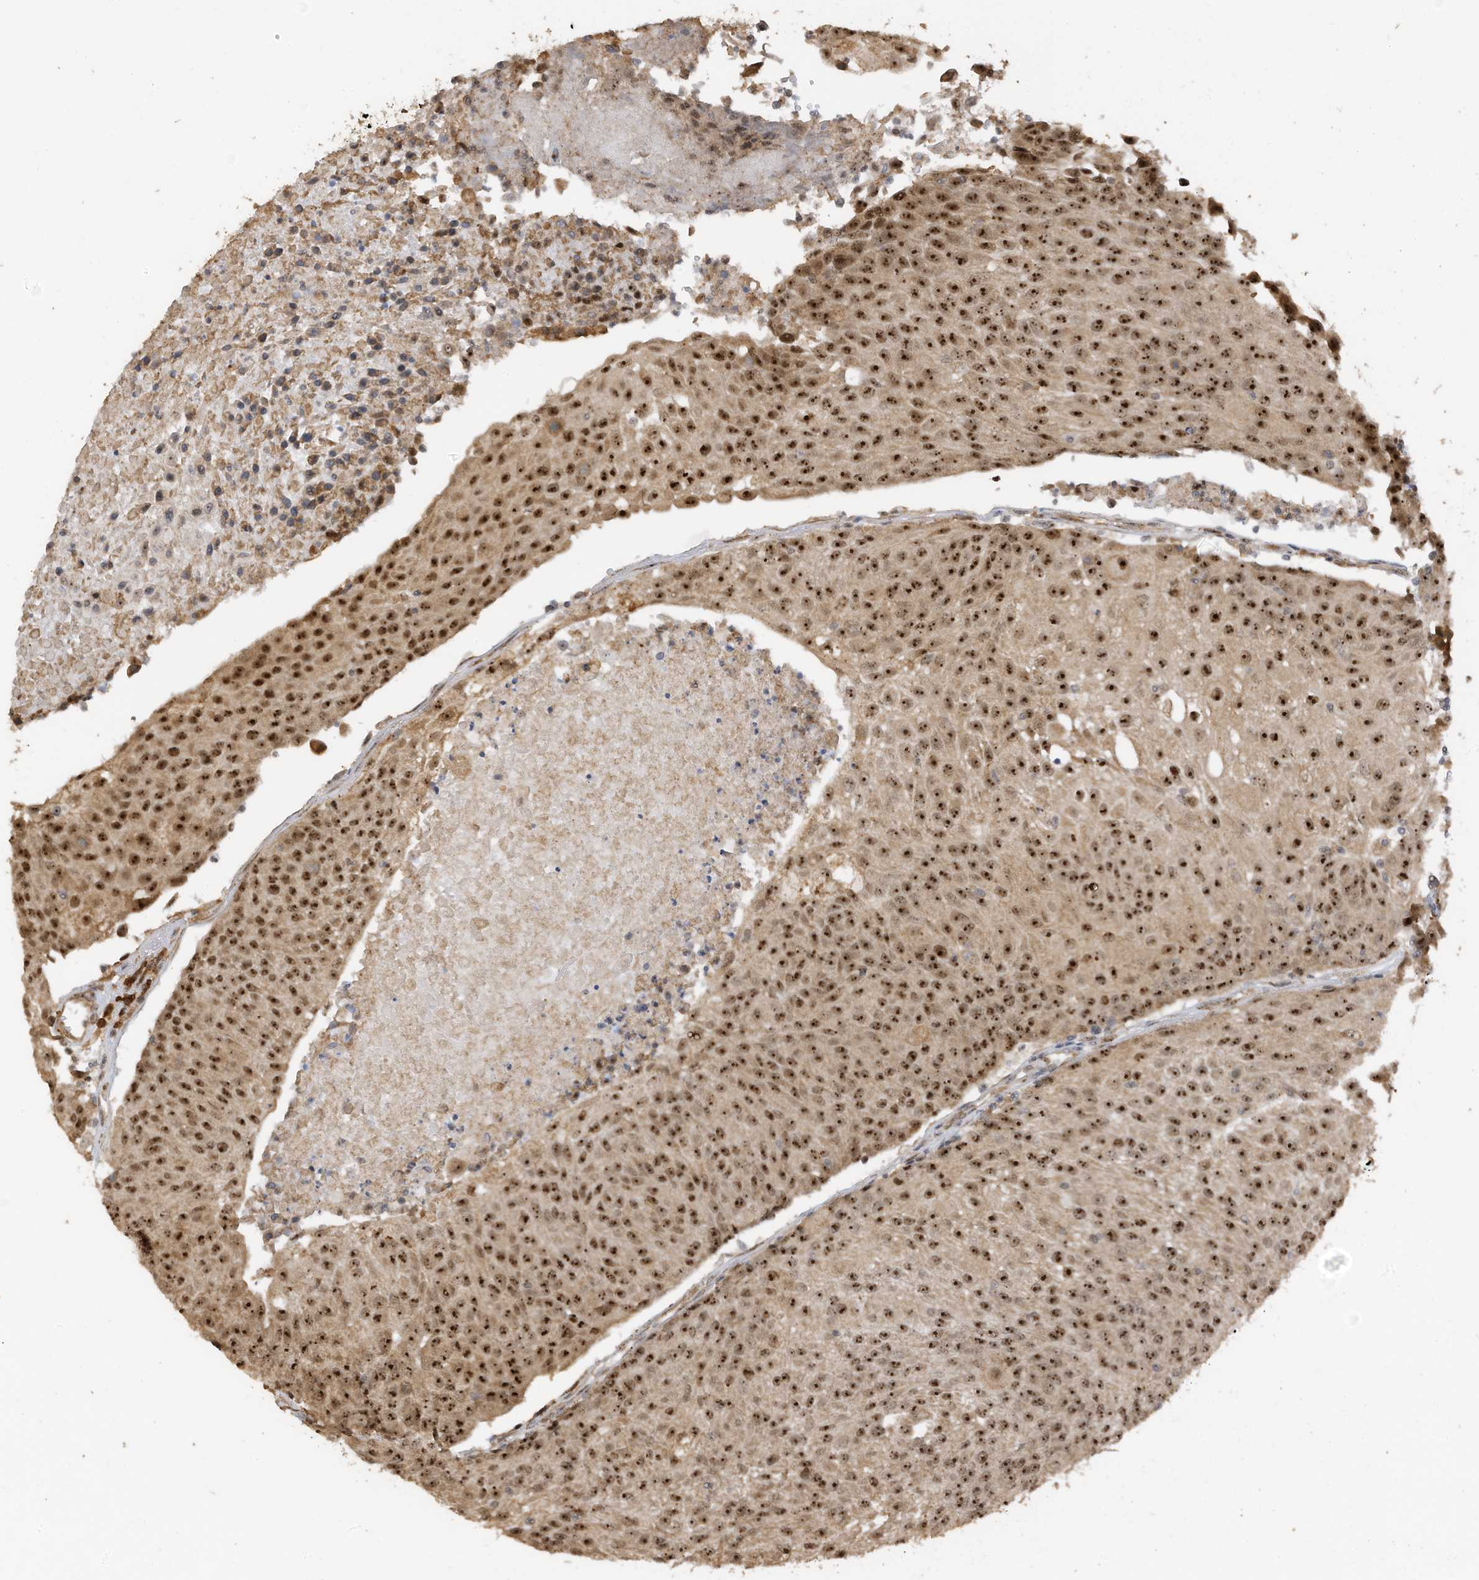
{"staining": {"intensity": "strong", "quantity": ">75%", "location": "nuclear"}, "tissue": "urothelial cancer", "cell_type": "Tumor cells", "image_type": "cancer", "snomed": [{"axis": "morphology", "description": "Urothelial carcinoma, High grade"}, {"axis": "topography", "description": "Urinary bladder"}], "caption": "Immunohistochemistry (DAB (3,3'-diaminobenzidine)) staining of human urothelial cancer shows strong nuclear protein staining in about >75% of tumor cells. Using DAB (3,3'-diaminobenzidine) (brown) and hematoxylin (blue) stains, captured at high magnification using brightfield microscopy.", "gene": "ERLEC1", "patient": {"sex": "female", "age": 85}}